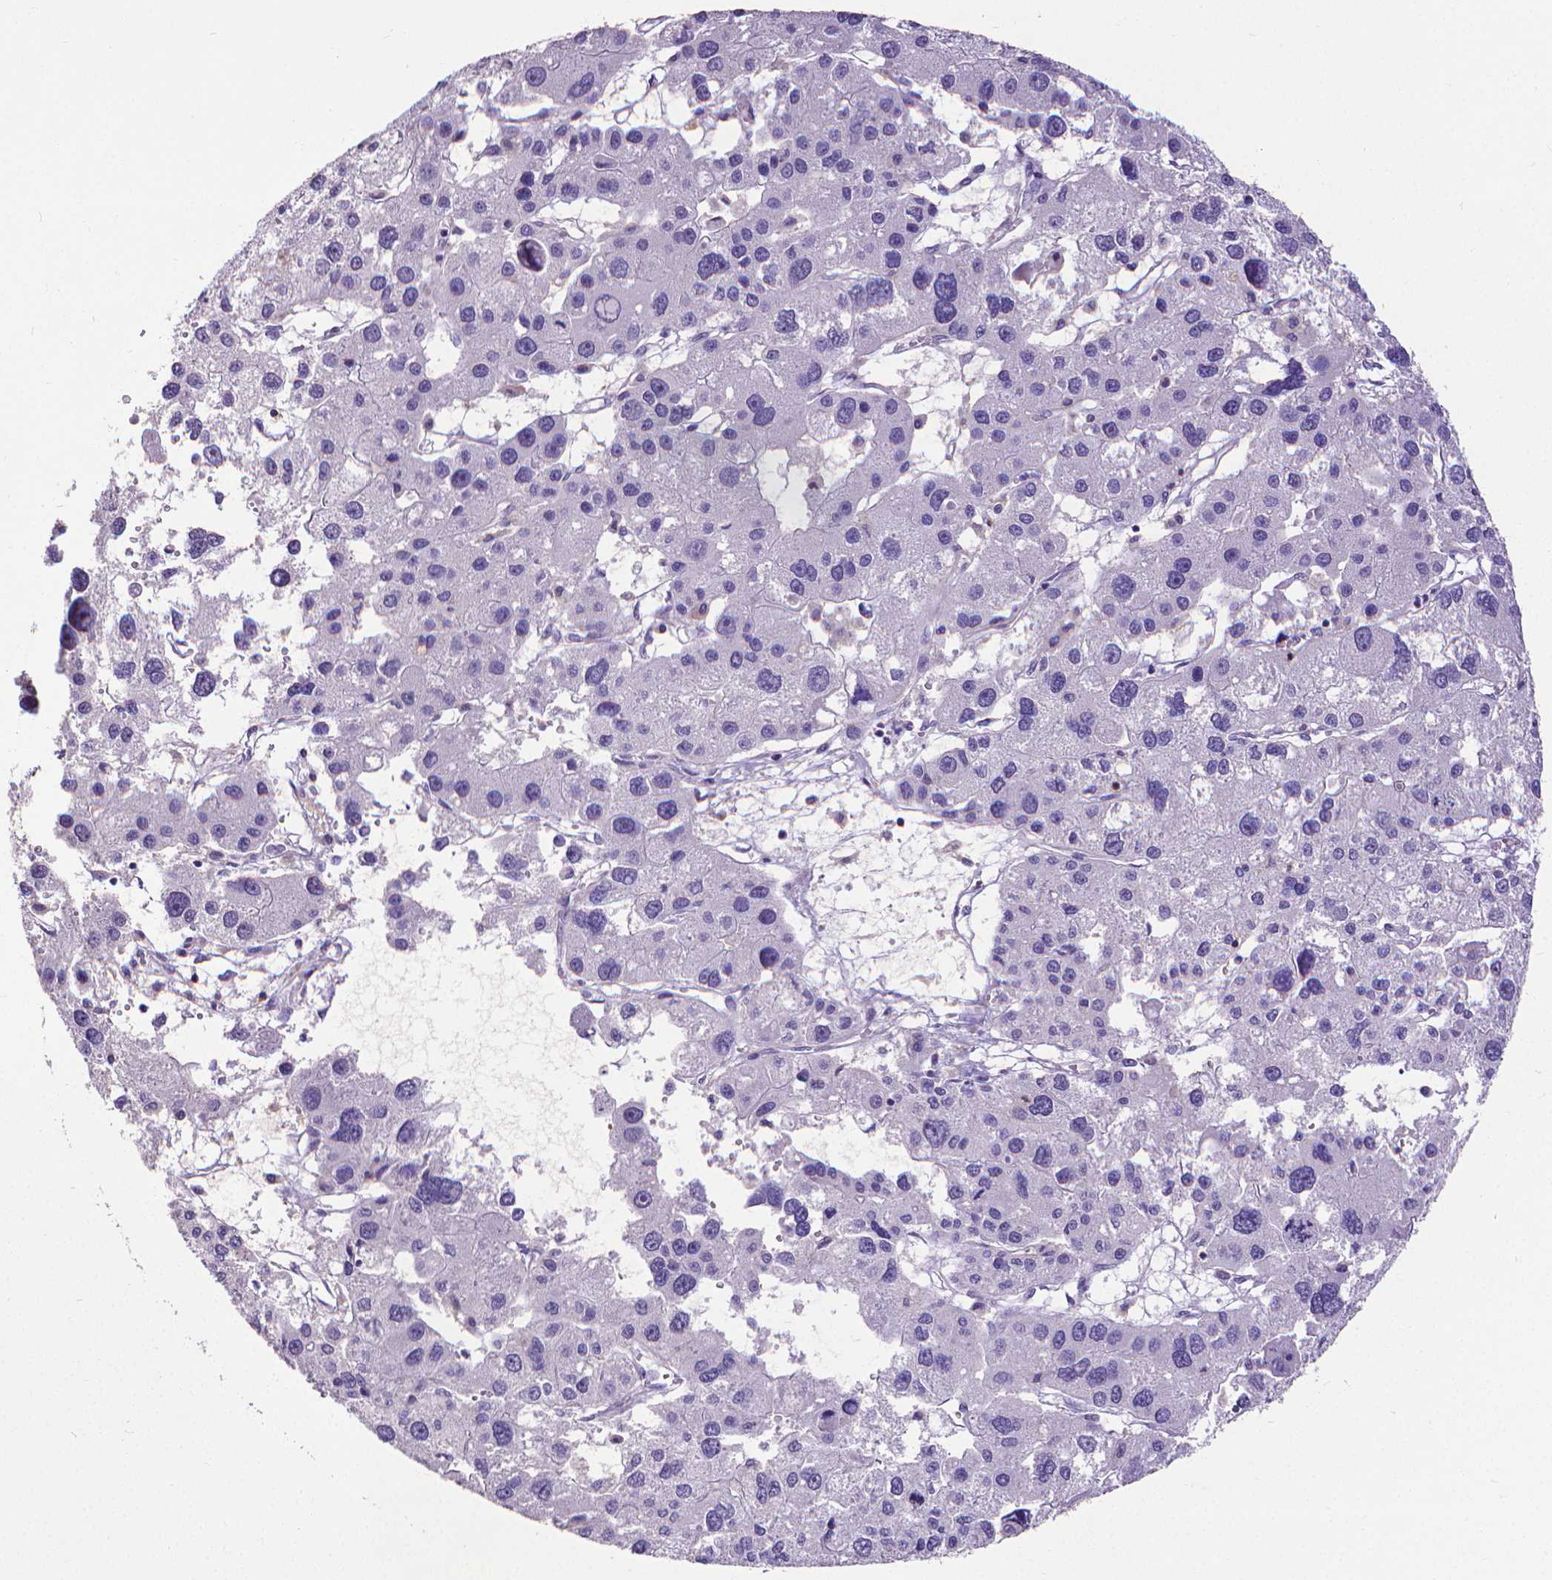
{"staining": {"intensity": "negative", "quantity": "none", "location": "none"}, "tissue": "liver cancer", "cell_type": "Tumor cells", "image_type": "cancer", "snomed": [{"axis": "morphology", "description": "Carcinoma, Hepatocellular, NOS"}, {"axis": "topography", "description": "Liver"}], "caption": "Tumor cells are negative for protein expression in human liver cancer (hepatocellular carcinoma).", "gene": "CD4", "patient": {"sex": "male", "age": 73}}